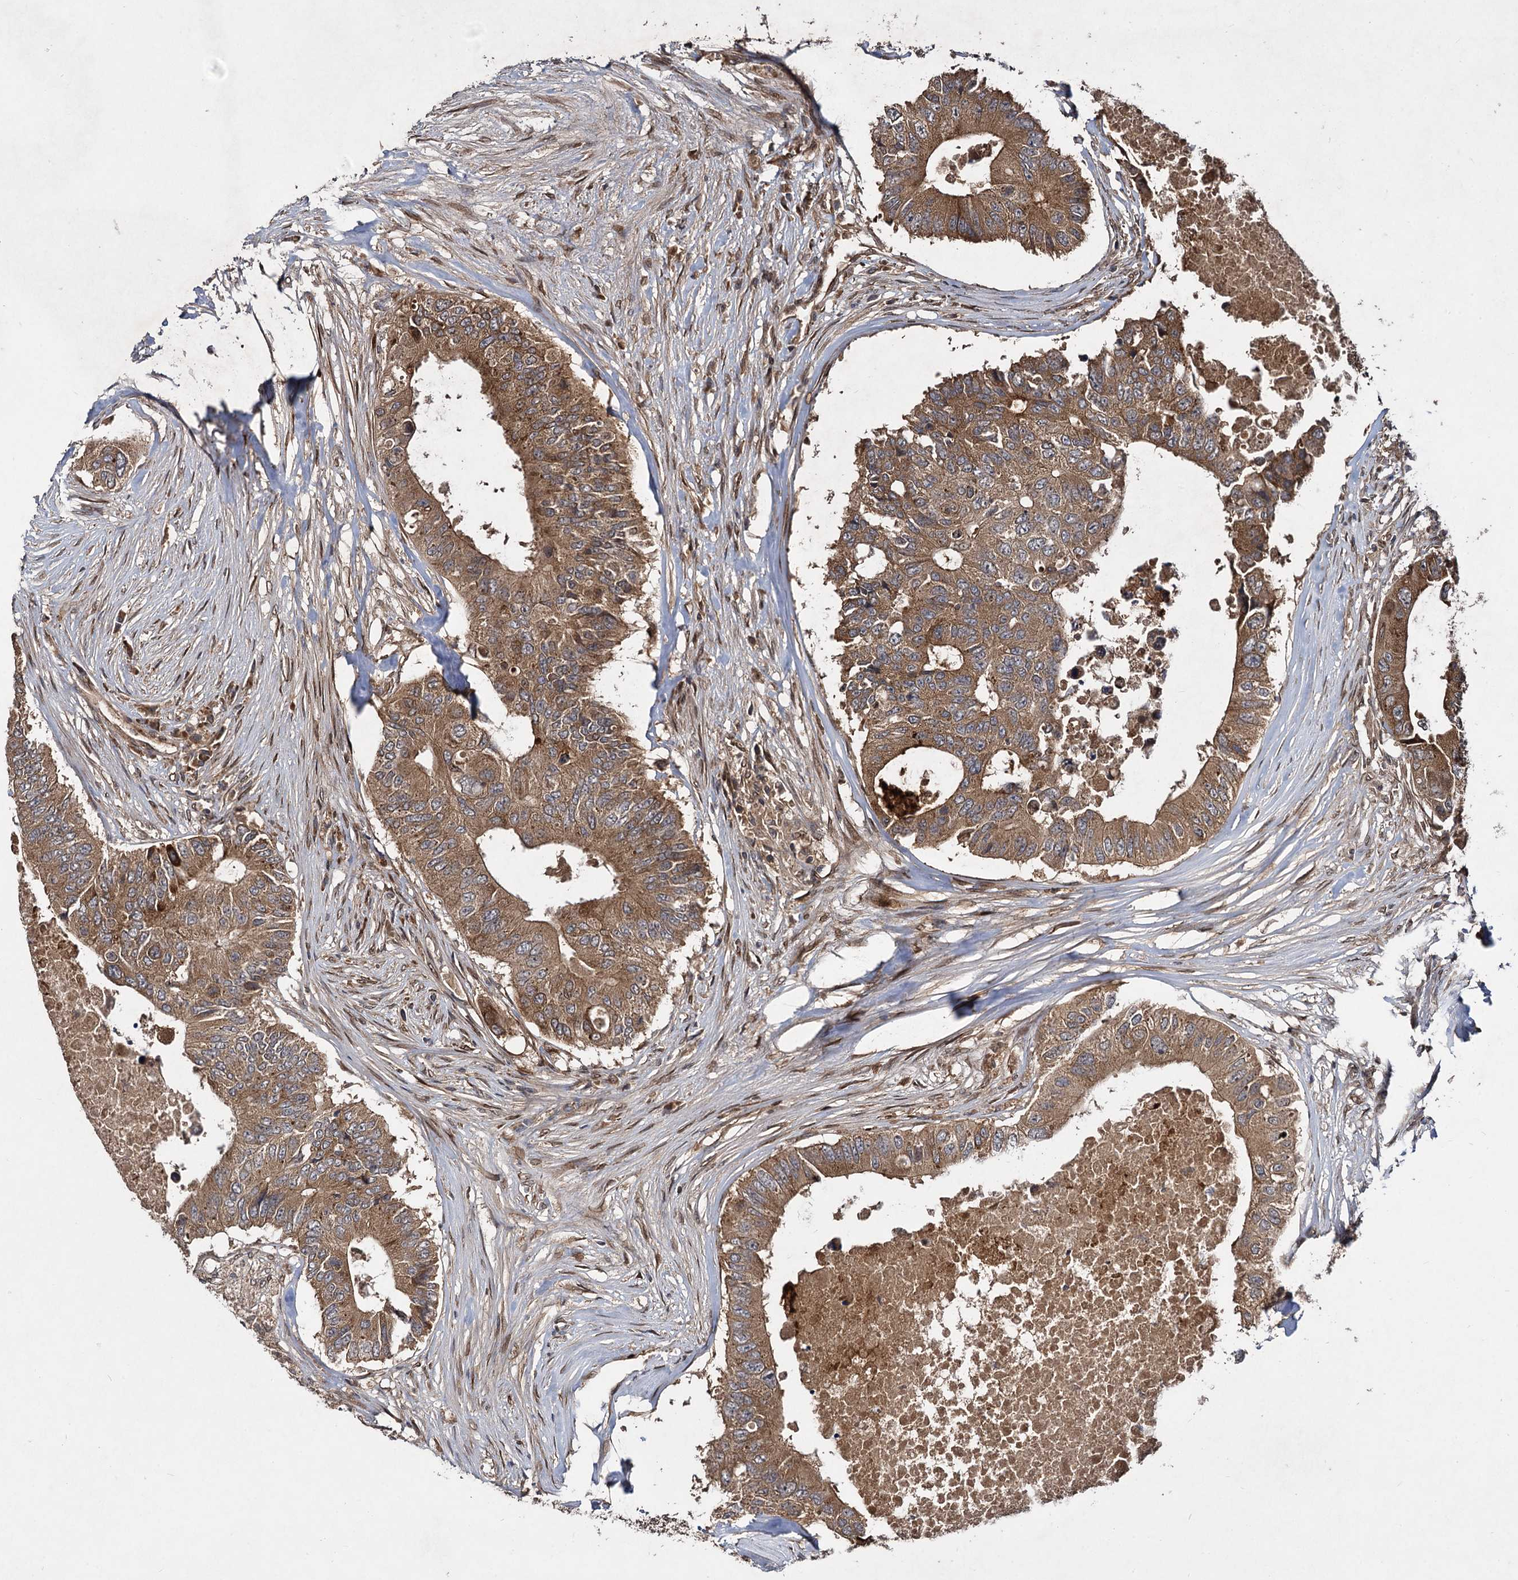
{"staining": {"intensity": "moderate", "quantity": ">75%", "location": "cytoplasmic/membranous"}, "tissue": "colorectal cancer", "cell_type": "Tumor cells", "image_type": "cancer", "snomed": [{"axis": "morphology", "description": "Adenocarcinoma, NOS"}, {"axis": "topography", "description": "Colon"}], "caption": "Immunohistochemical staining of human colorectal cancer (adenocarcinoma) demonstrates moderate cytoplasmic/membranous protein staining in approximately >75% of tumor cells. (DAB (3,3'-diaminobenzidine) IHC with brightfield microscopy, high magnification).", "gene": "DCP1B", "patient": {"sex": "male", "age": 71}}